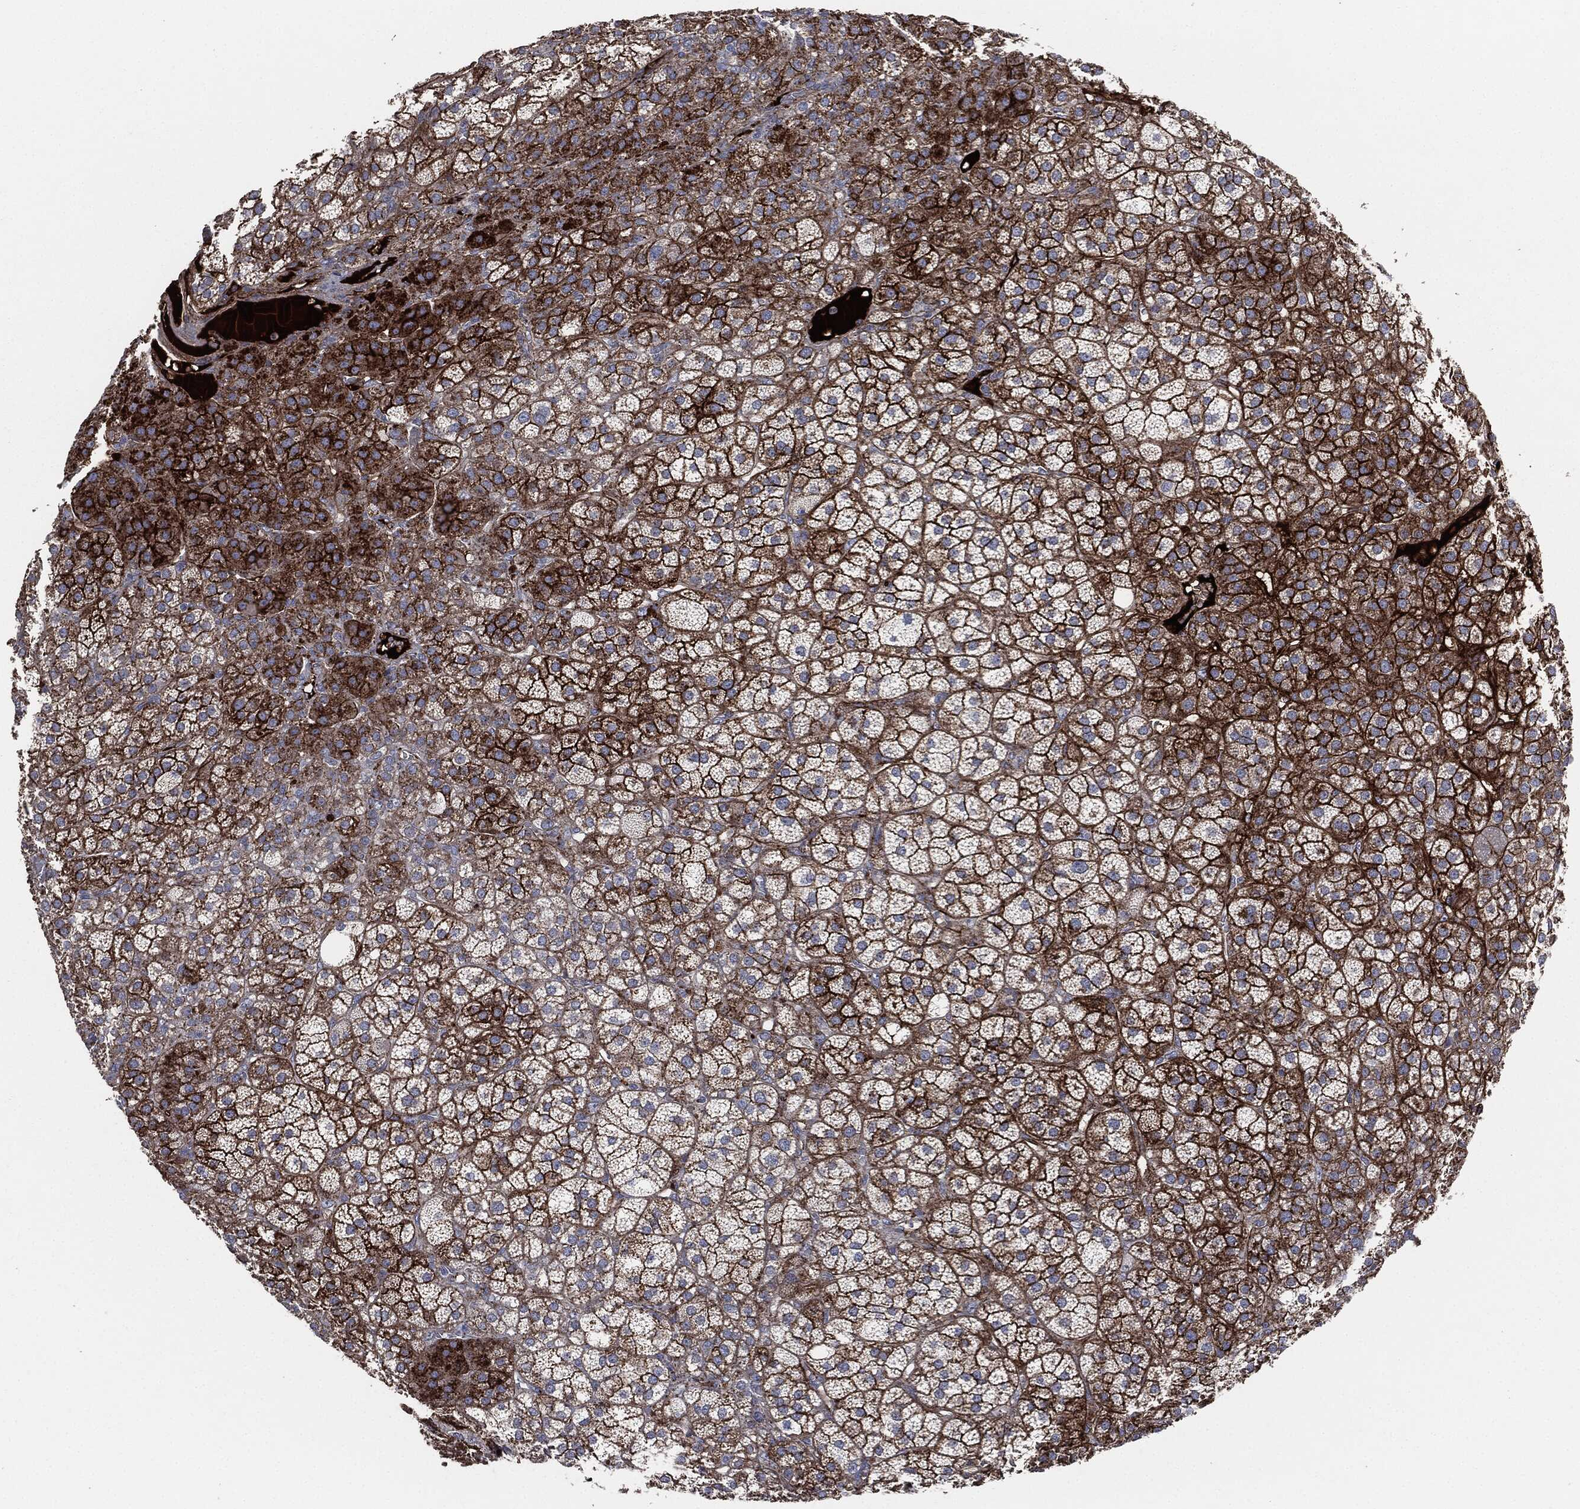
{"staining": {"intensity": "strong", "quantity": ">75%", "location": "cytoplasmic/membranous"}, "tissue": "adrenal gland", "cell_type": "Glandular cells", "image_type": "normal", "snomed": [{"axis": "morphology", "description": "Normal tissue, NOS"}, {"axis": "topography", "description": "Adrenal gland"}], "caption": "This image displays IHC staining of benign human adrenal gland, with high strong cytoplasmic/membranous staining in about >75% of glandular cells.", "gene": "APOB", "patient": {"sex": "female", "age": 60}}